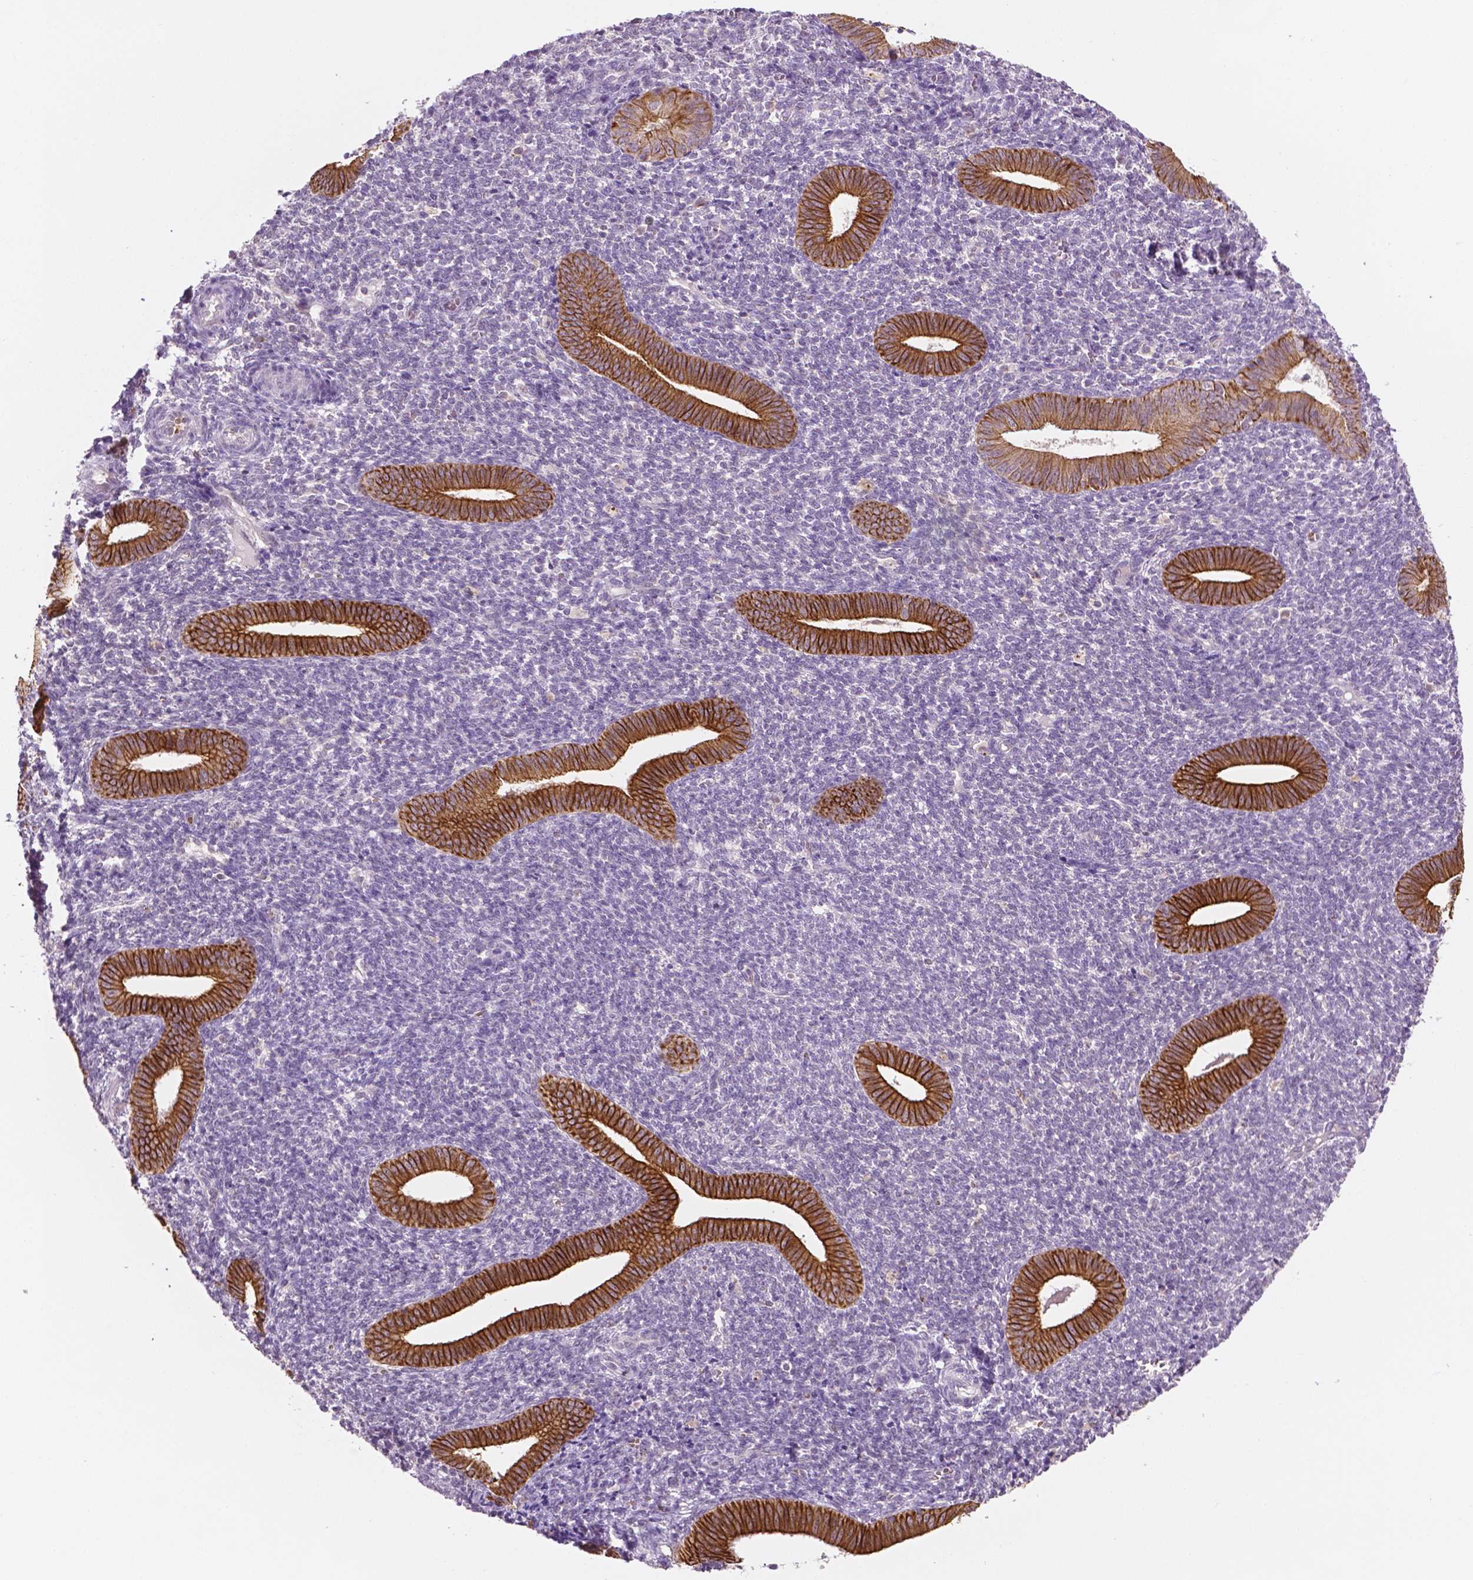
{"staining": {"intensity": "negative", "quantity": "none", "location": "none"}, "tissue": "endometrium", "cell_type": "Cells in endometrial stroma", "image_type": "normal", "snomed": [{"axis": "morphology", "description": "Normal tissue, NOS"}, {"axis": "topography", "description": "Endometrium"}], "caption": "Immunohistochemical staining of benign endometrium exhibits no significant positivity in cells in endometrial stroma. (Brightfield microscopy of DAB immunohistochemistry (IHC) at high magnification).", "gene": "SHLD3", "patient": {"sex": "female", "age": 25}}